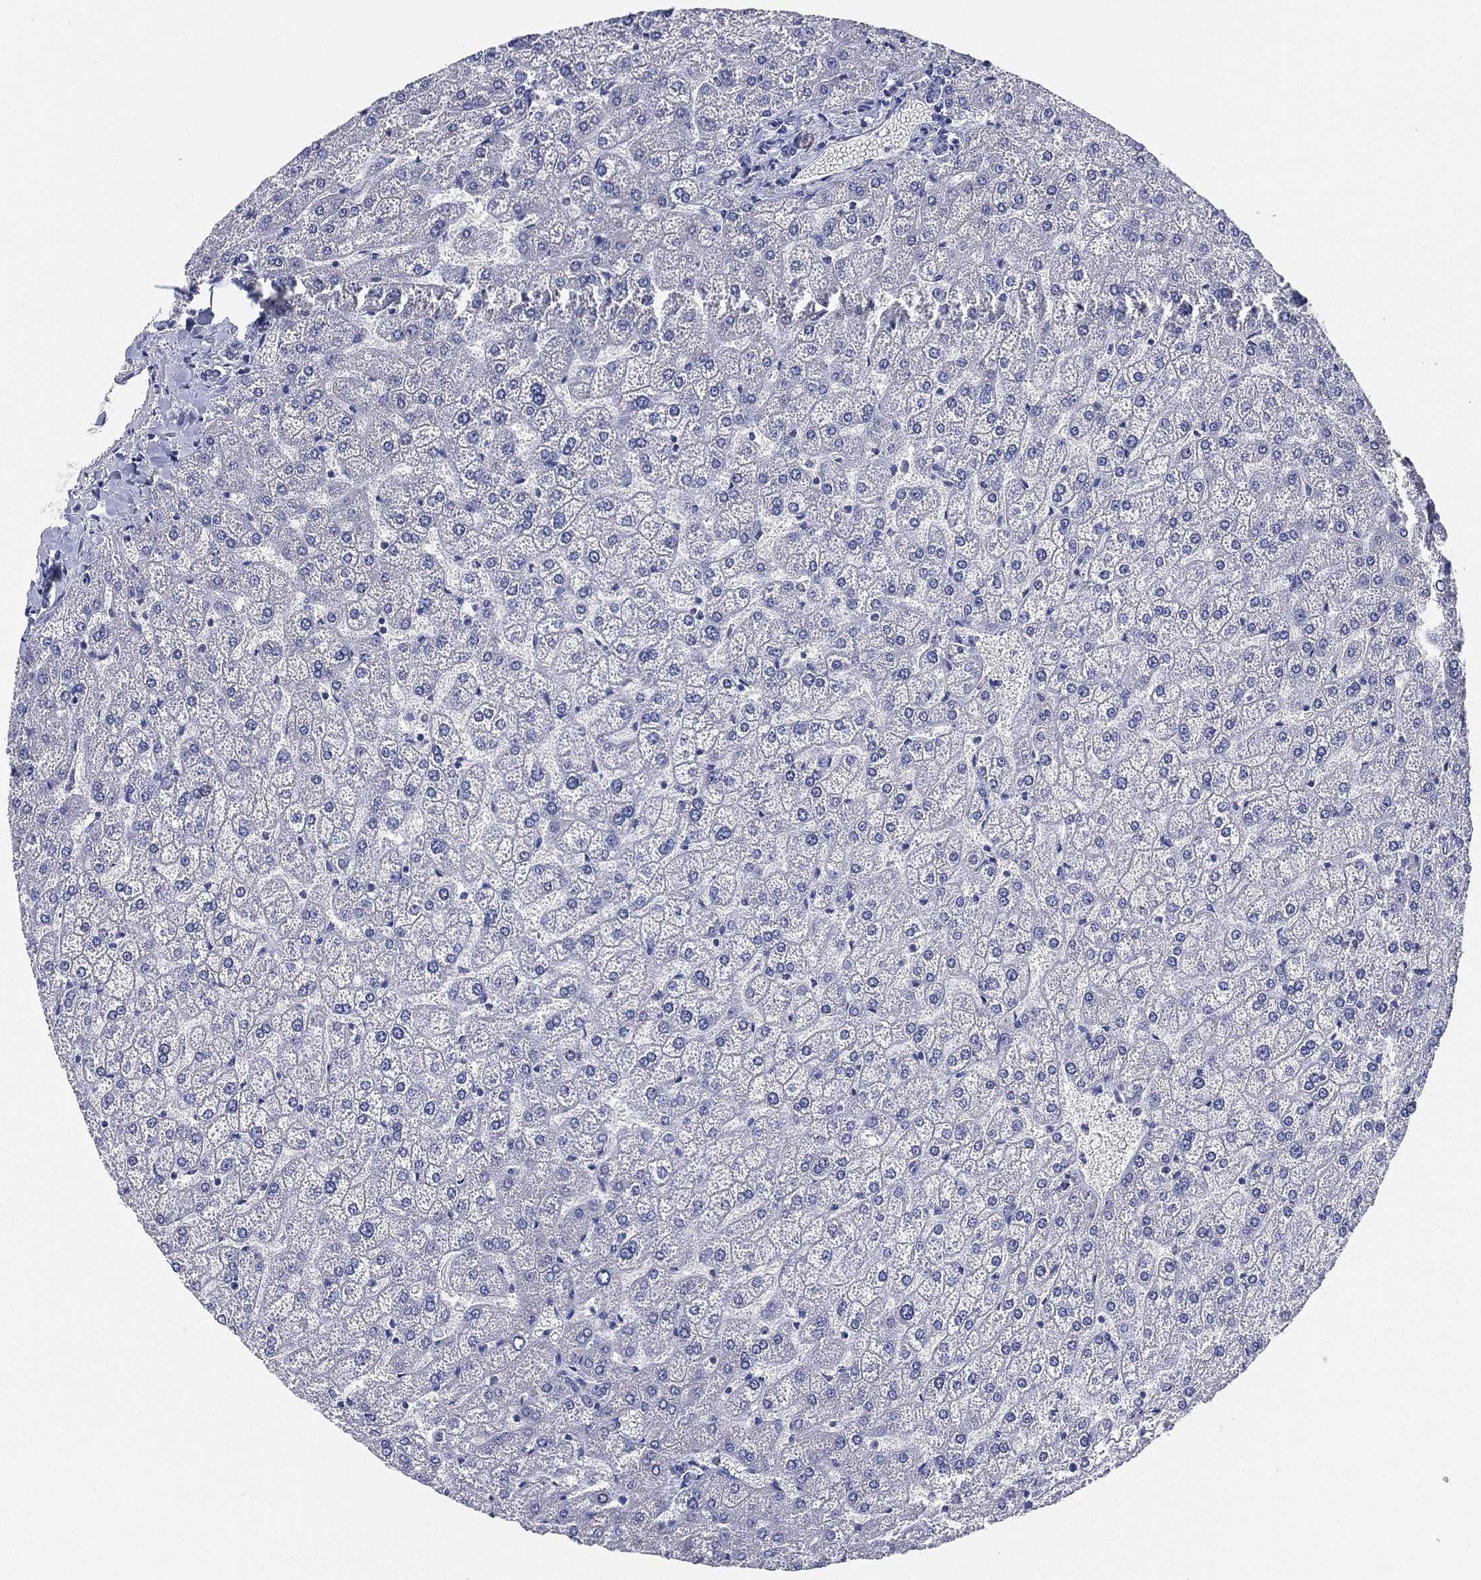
{"staining": {"intensity": "negative", "quantity": "none", "location": "none"}, "tissue": "liver", "cell_type": "Cholangiocytes", "image_type": "normal", "snomed": [{"axis": "morphology", "description": "Normal tissue, NOS"}, {"axis": "topography", "description": "Liver"}], "caption": "Cholangiocytes show no significant staining in normal liver. Nuclei are stained in blue.", "gene": "IYD", "patient": {"sex": "female", "age": 32}}